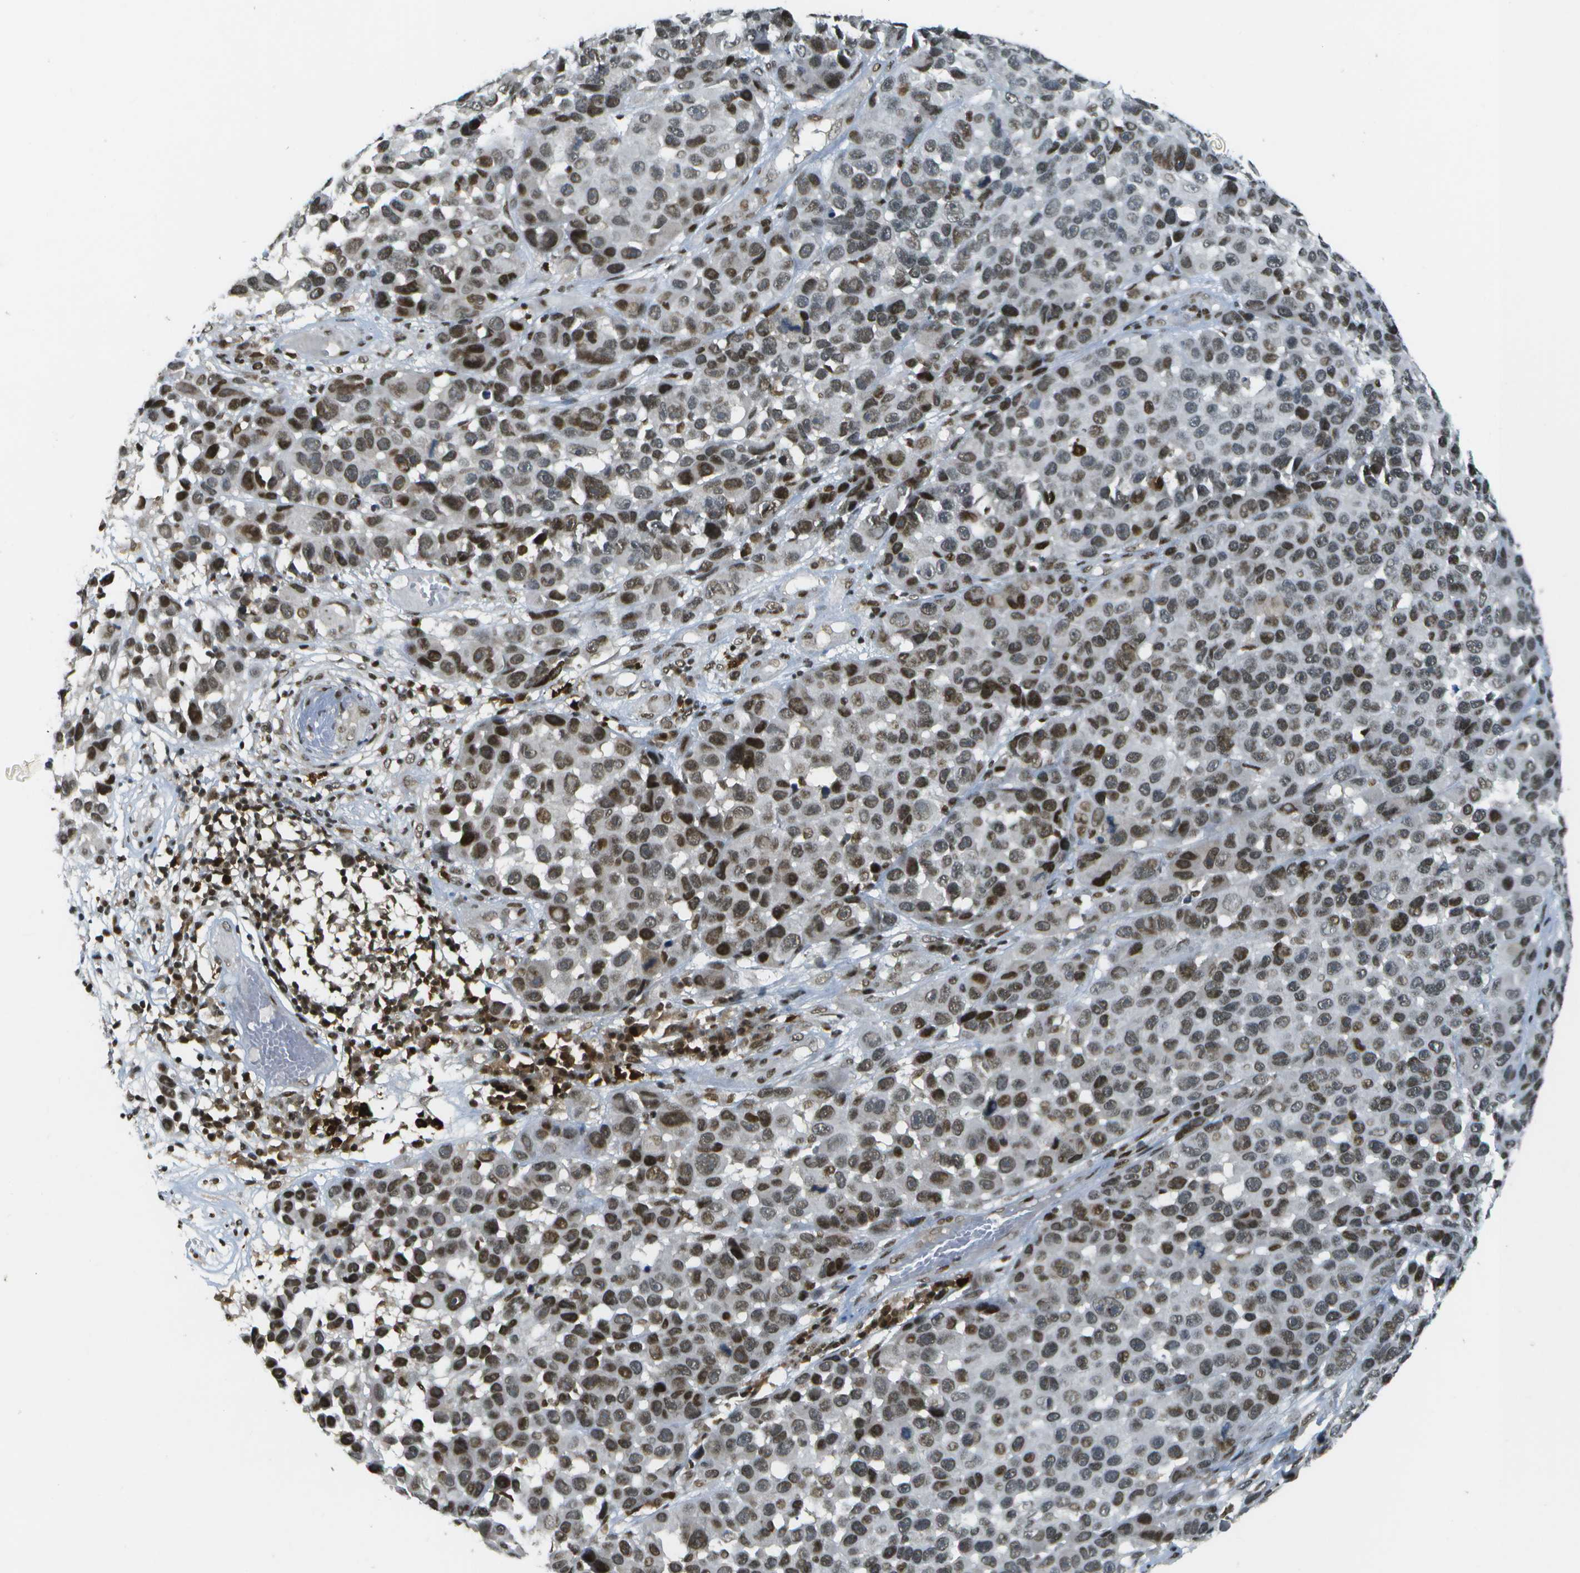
{"staining": {"intensity": "strong", "quantity": "25%-75%", "location": "nuclear"}, "tissue": "melanoma", "cell_type": "Tumor cells", "image_type": "cancer", "snomed": [{"axis": "morphology", "description": "Malignant melanoma, NOS"}, {"axis": "topography", "description": "Skin"}], "caption": "Brown immunohistochemical staining in human malignant melanoma demonstrates strong nuclear positivity in approximately 25%-75% of tumor cells.", "gene": "IRF7", "patient": {"sex": "male", "age": 53}}